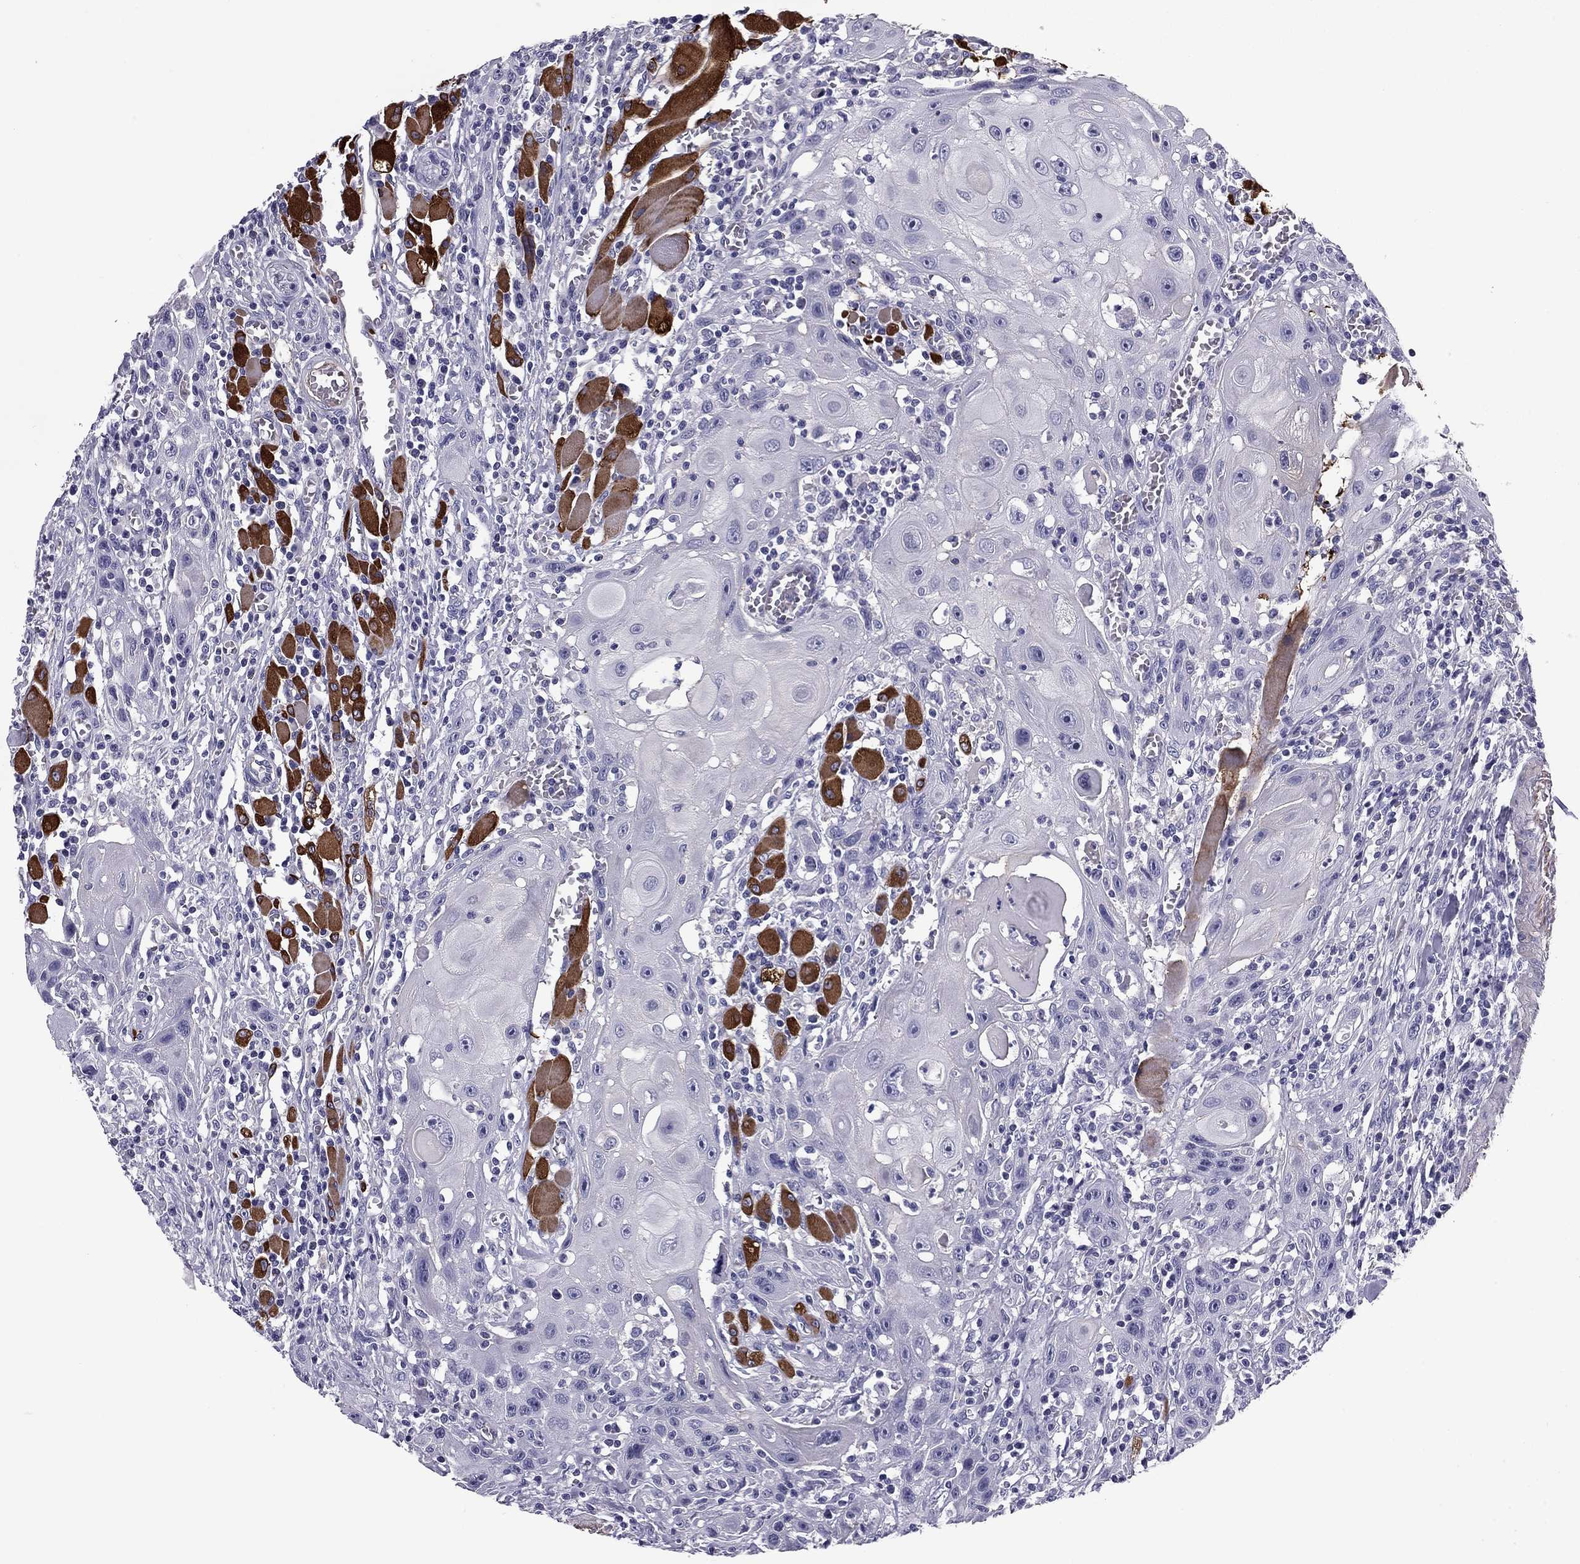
{"staining": {"intensity": "negative", "quantity": "none", "location": "none"}, "tissue": "head and neck cancer", "cell_type": "Tumor cells", "image_type": "cancer", "snomed": [{"axis": "morphology", "description": "Normal tissue, NOS"}, {"axis": "morphology", "description": "Squamous cell carcinoma, NOS"}, {"axis": "topography", "description": "Oral tissue"}, {"axis": "topography", "description": "Head-Neck"}], "caption": "A high-resolution image shows immunohistochemistry (IHC) staining of squamous cell carcinoma (head and neck), which demonstrates no significant expression in tumor cells. (Immunohistochemistry (ihc), brightfield microscopy, high magnification).", "gene": "FLNC", "patient": {"sex": "male", "age": 71}}